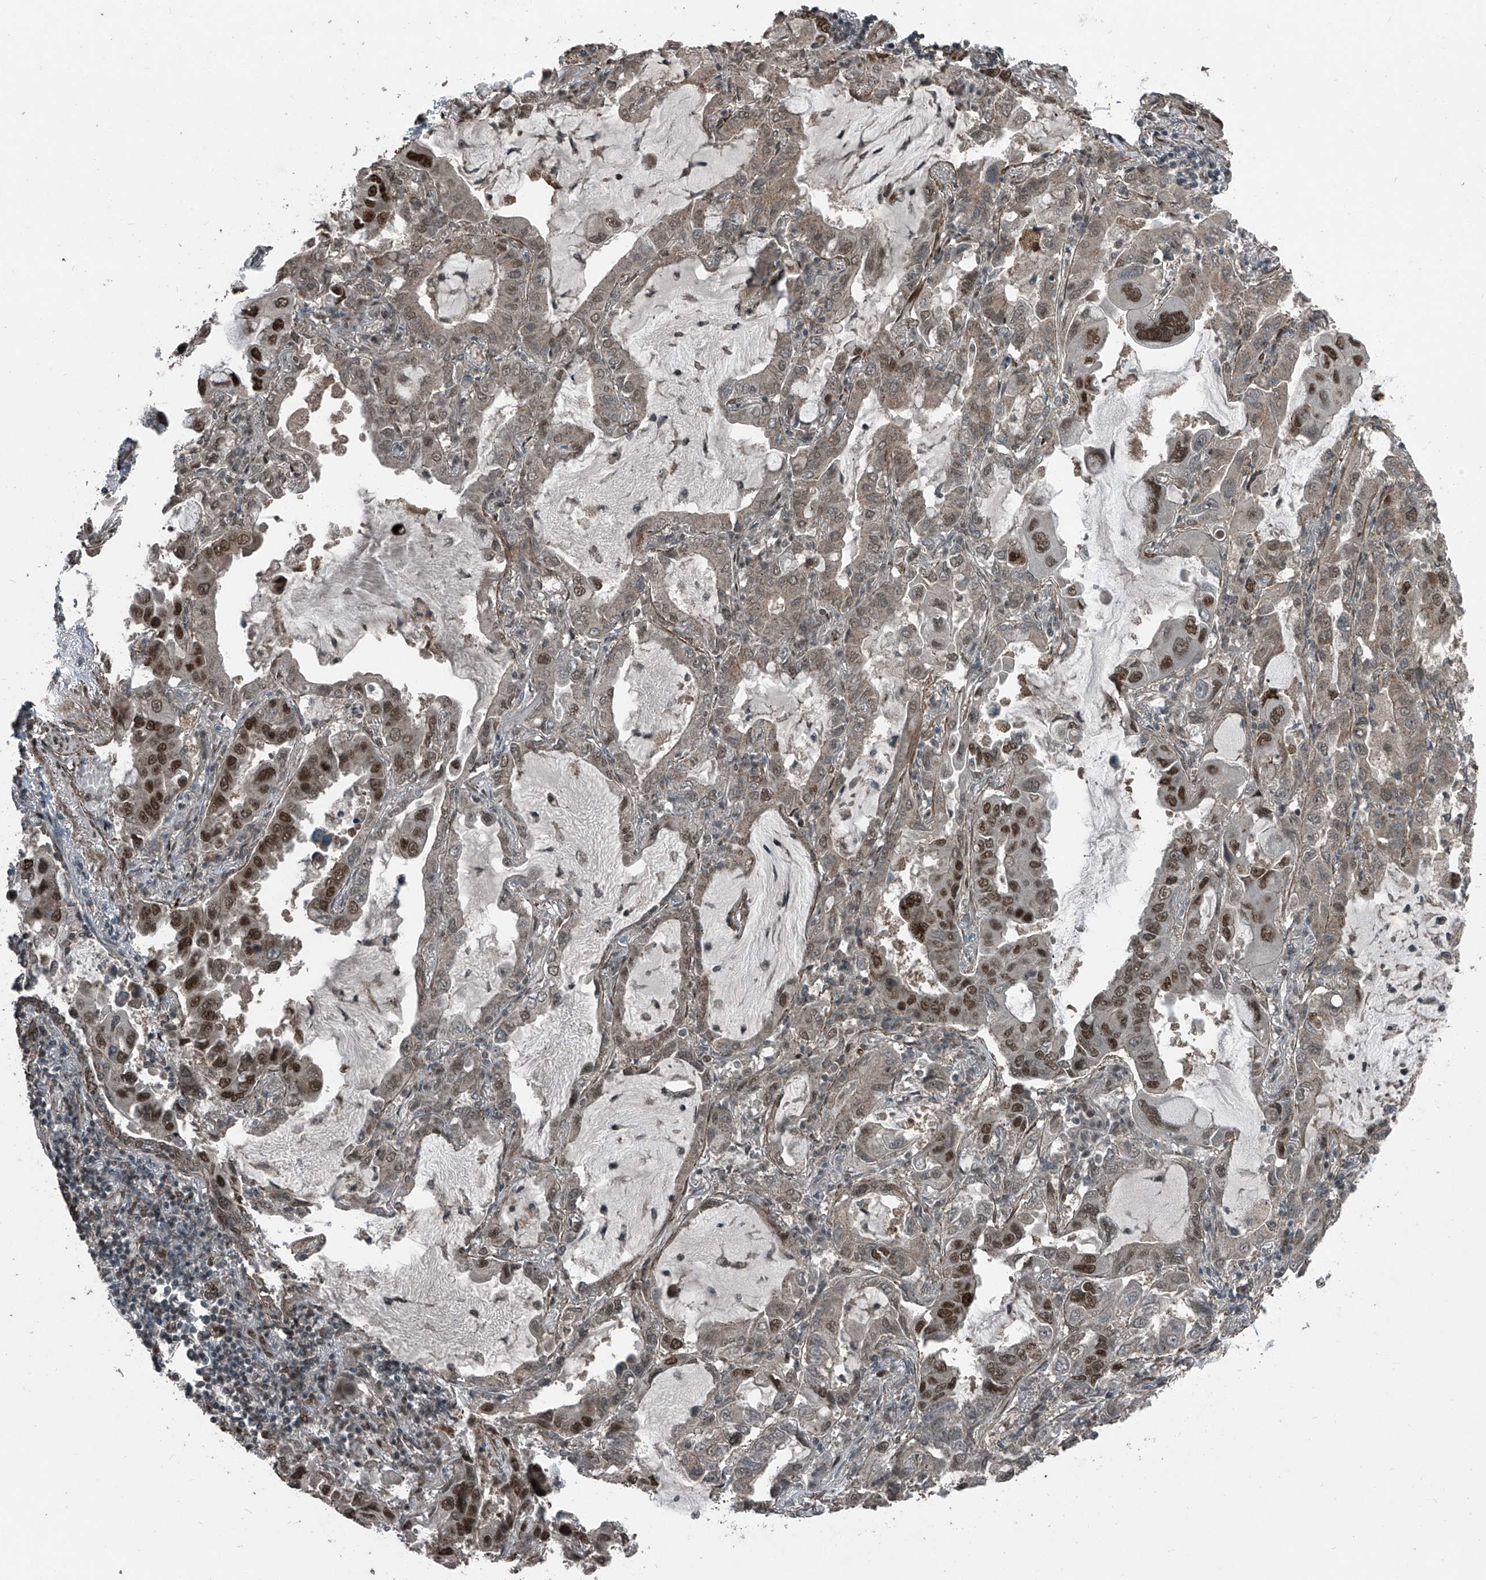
{"staining": {"intensity": "strong", "quantity": "25%-75%", "location": "nuclear"}, "tissue": "lung cancer", "cell_type": "Tumor cells", "image_type": "cancer", "snomed": [{"axis": "morphology", "description": "Adenocarcinoma, NOS"}, {"axis": "topography", "description": "Lung"}], "caption": "High-magnification brightfield microscopy of lung cancer (adenocarcinoma) stained with DAB (3,3'-diaminobenzidine) (brown) and counterstained with hematoxylin (blue). tumor cells exhibit strong nuclear positivity is appreciated in approximately25%-75% of cells. (DAB IHC with brightfield microscopy, high magnification).", "gene": "ZNF570", "patient": {"sex": "male", "age": 64}}